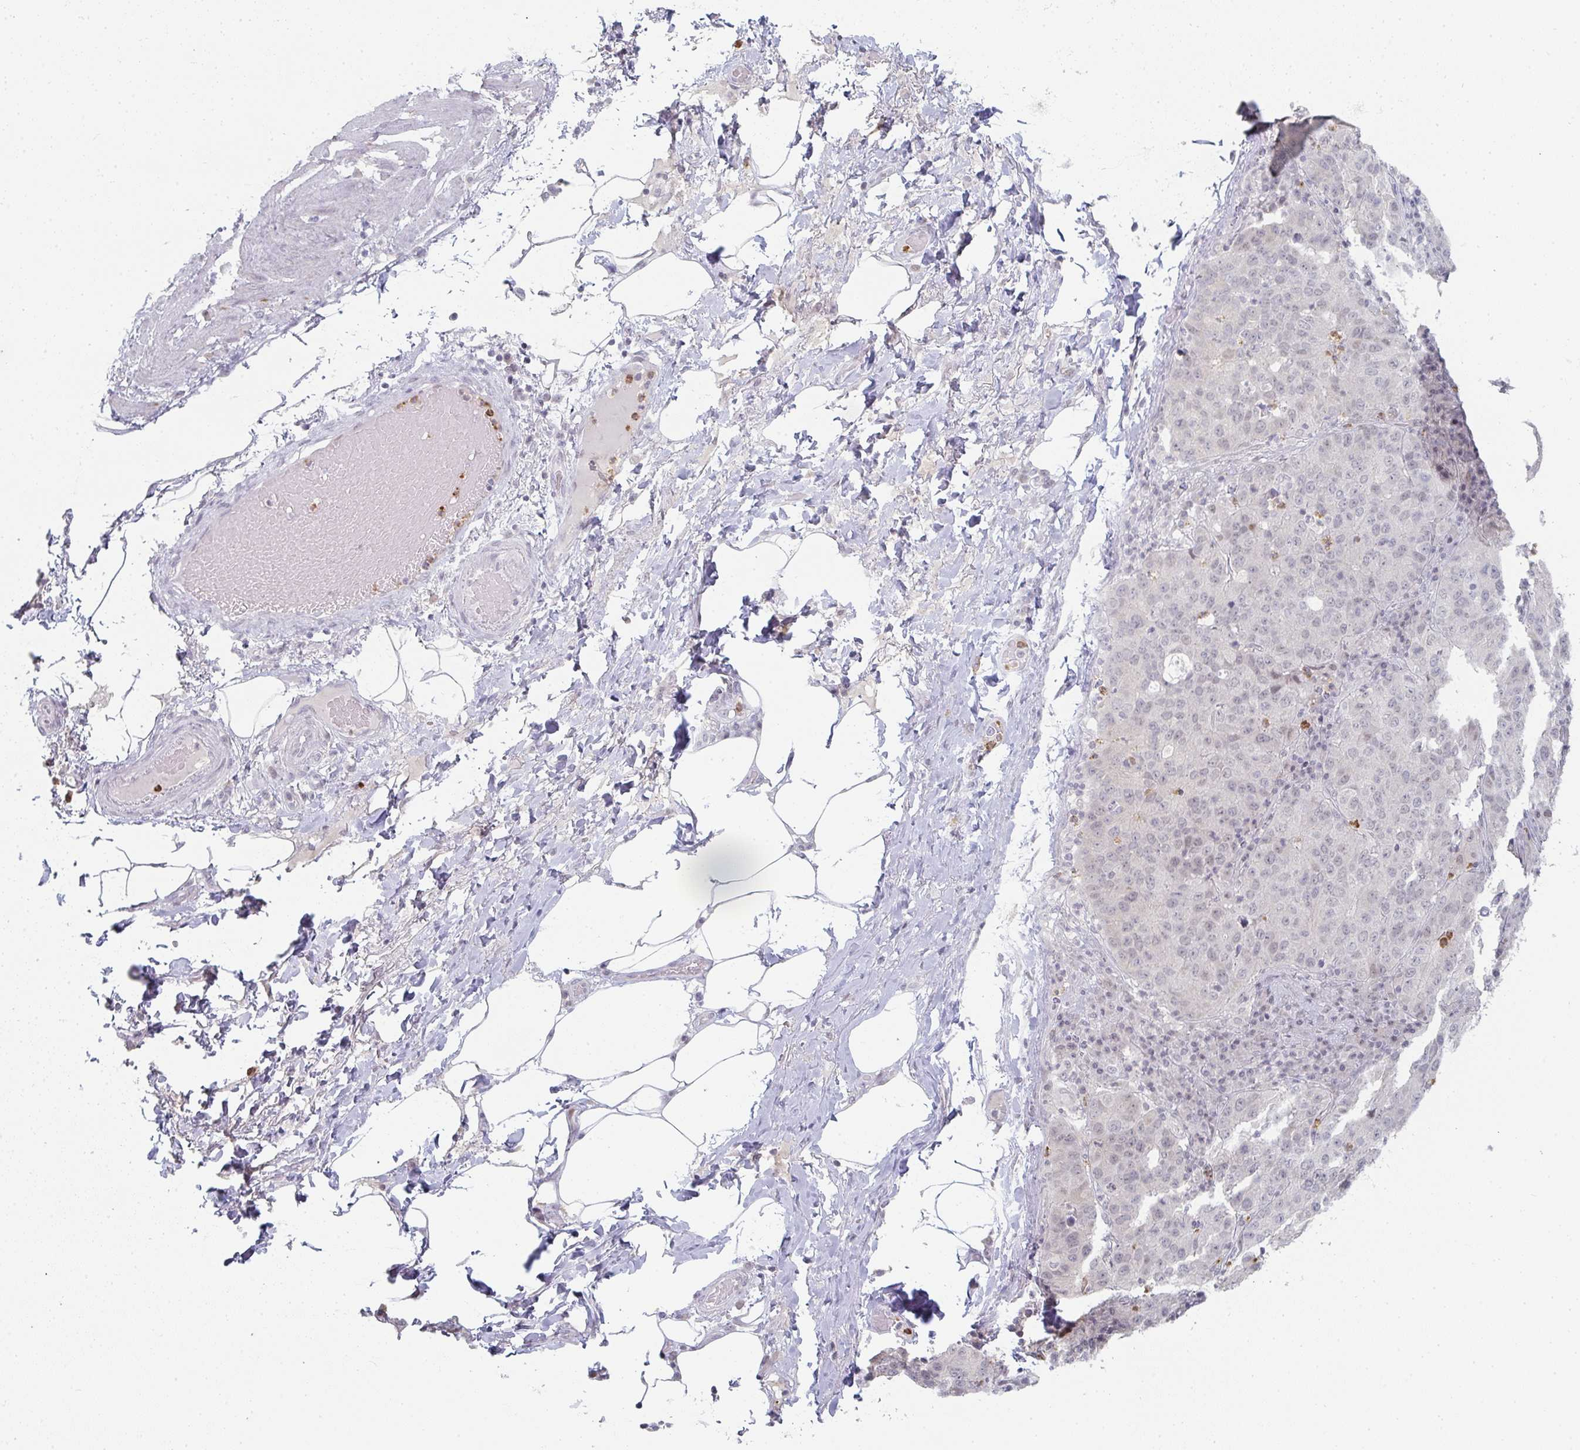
{"staining": {"intensity": "negative", "quantity": "none", "location": "none"}, "tissue": "stomach cancer", "cell_type": "Tumor cells", "image_type": "cancer", "snomed": [{"axis": "morphology", "description": "Adenocarcinoma, NOS"}, {"axis": "topography", "description": "Stomach"}], "caption": "A histopathology image of adenocarcinoma (stomach) stained for a protein reveals no brown staining in tumor cells. (IHC, brightfield microscopy, high magnification).", "gene": "LIN54", "patient": {"sex": "male", "age": 71}}